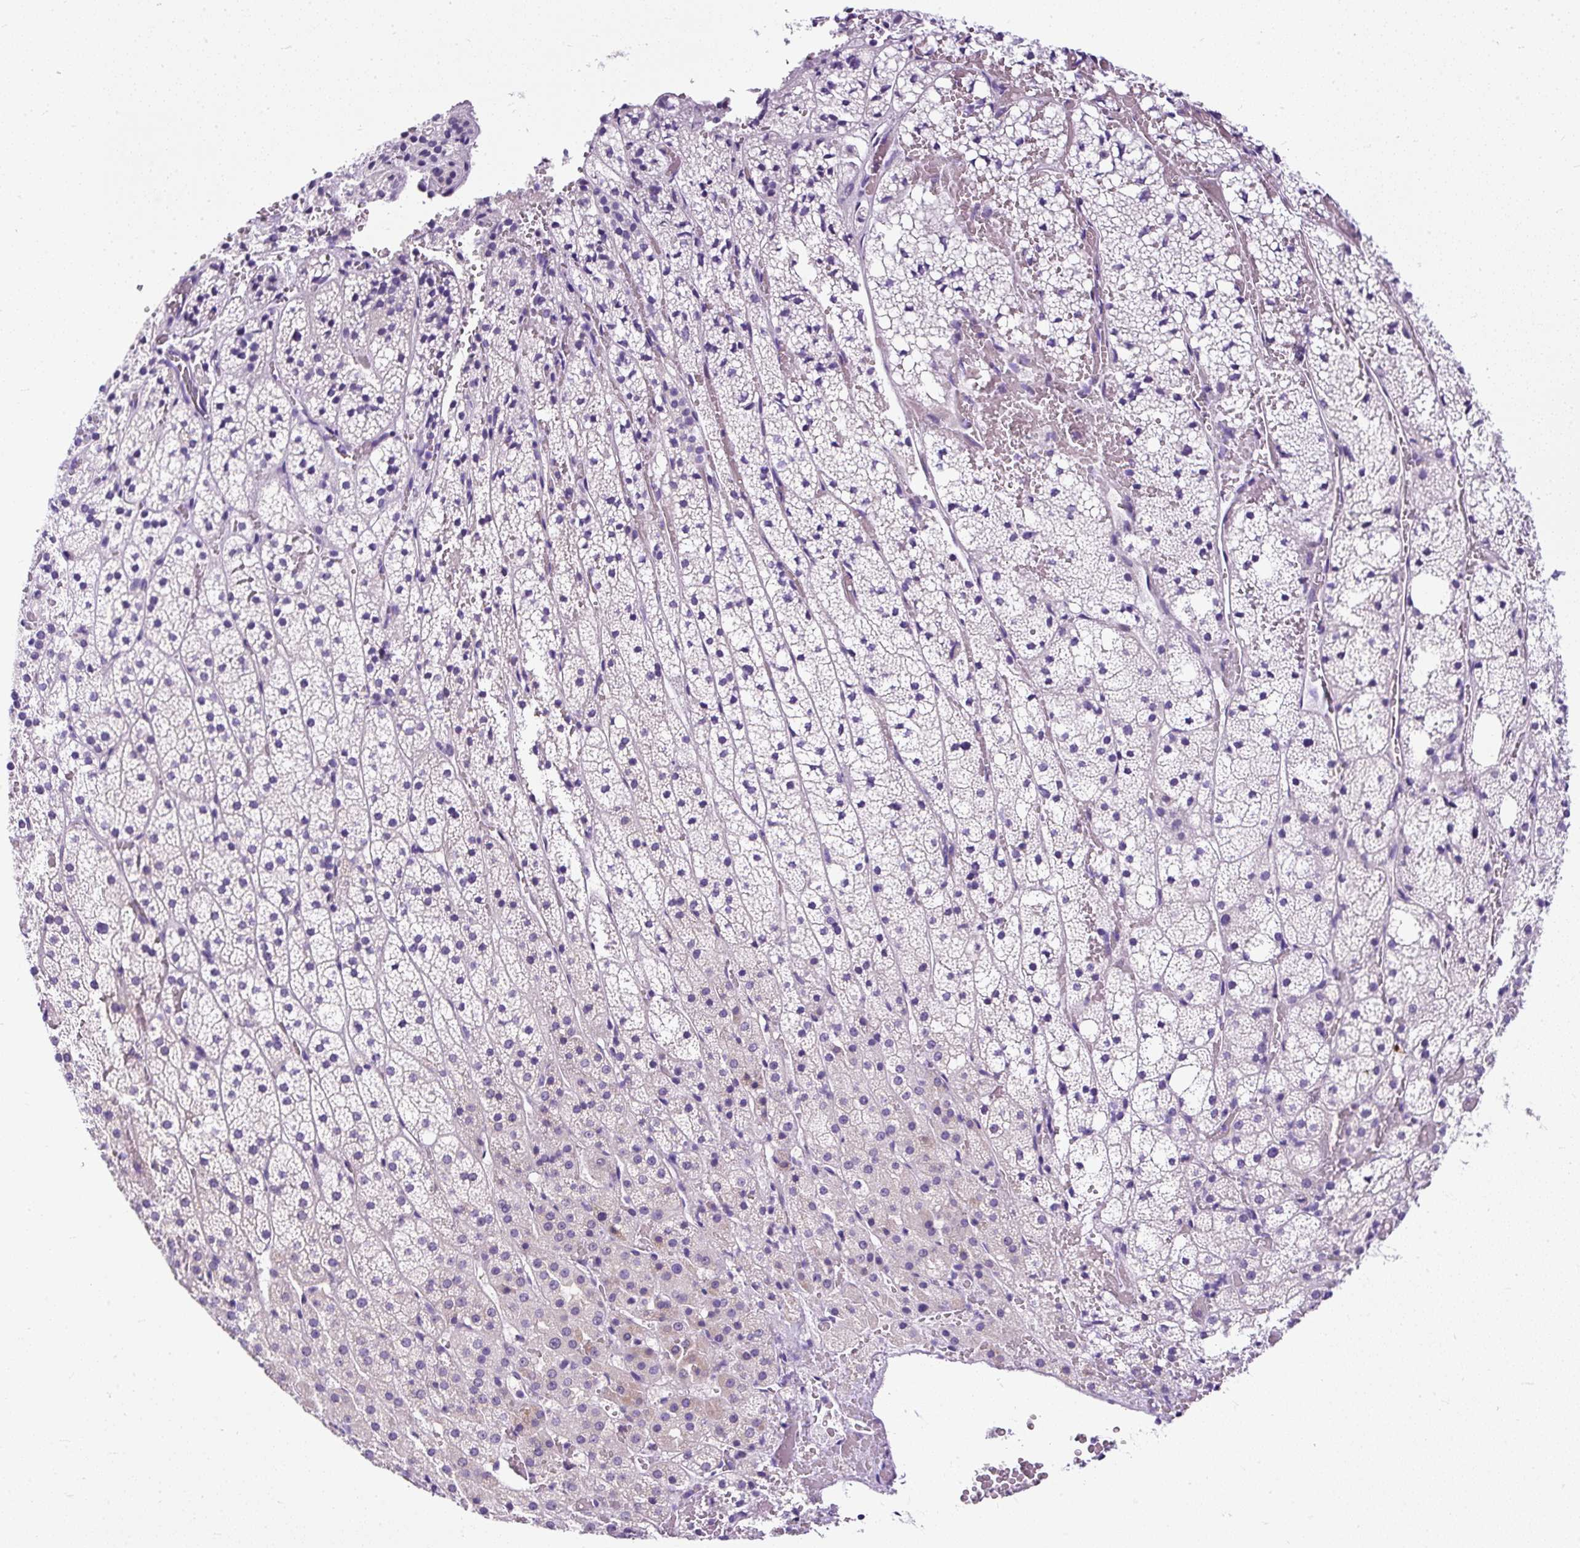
{"staining": {"intensity": "negative", "quantity": "none", "location": "none"}, "tissue": "adrenal gland", "cell_type": "Glandular cells", "image_type": "normal", "snomed": [{"axis": "morphology", "description": "Normal tissue, NOS"}, {"axis": "topography", "description": "Adrenal gland"}], "caption": "Micrograph shows no protein staining in glandular cells of benign adrenal gland.", "gene": "STOX2", "patient": {"sex": "male", "age": 53}}